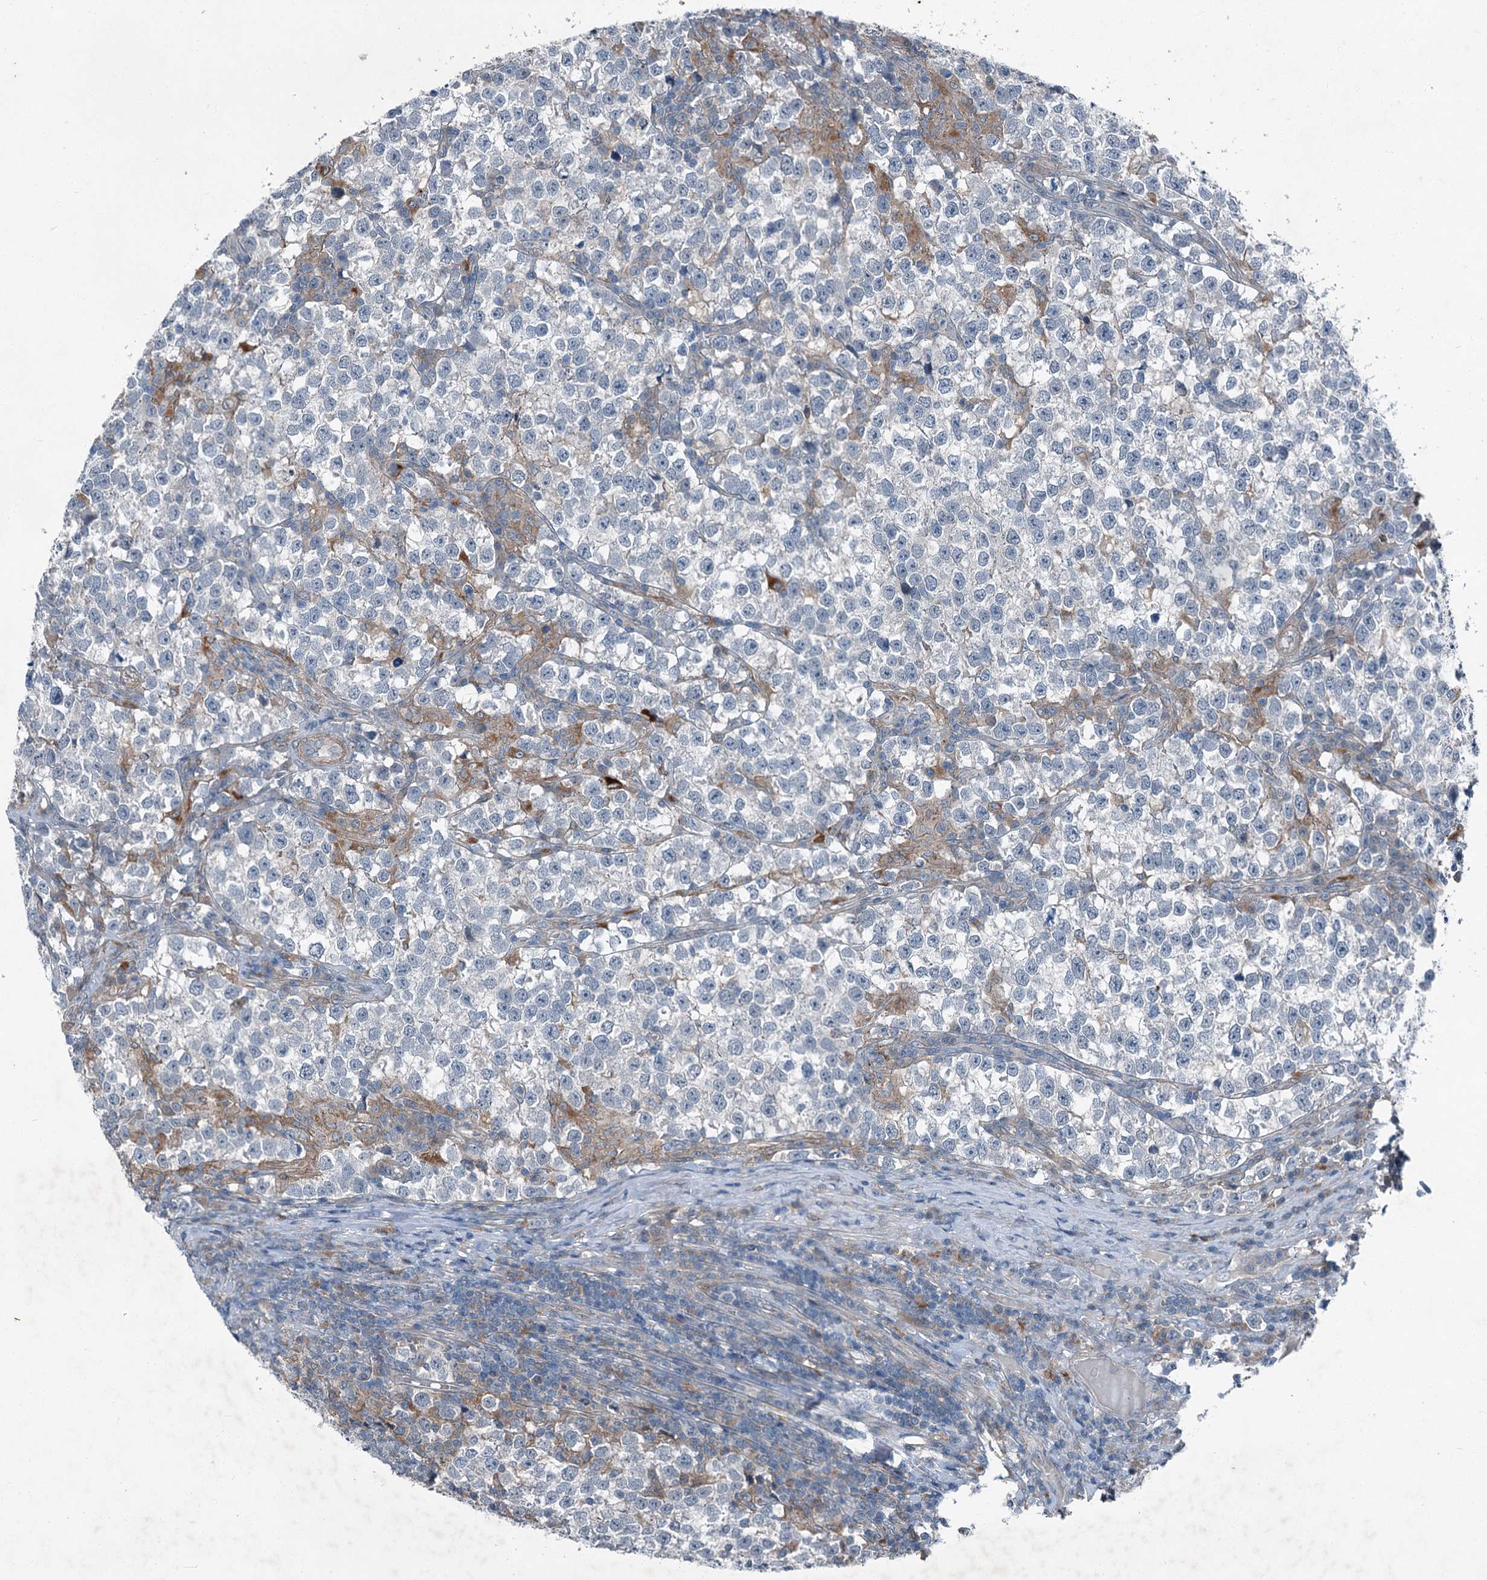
{"staining": {"intensity": "negative", "quantity": "none", "location": "none"}, "tissue": "testis cancer", "cell_type": "Tumor cells", "image_type": "cancer", "snomed": [{"axis": "morphology", "description": "Normal tissue, NOS"}, {"axis": "morphology", "description": "Seminoma, NOS"}, {"axis": "topography", "description": "Testis"}], "caption": "This is an immunohistochemistry photomicrograph of seminoma (testis). There is no positivity in tumor cells.", "gene": "AXL", "patient": {"sex": "male", "age": 43}}